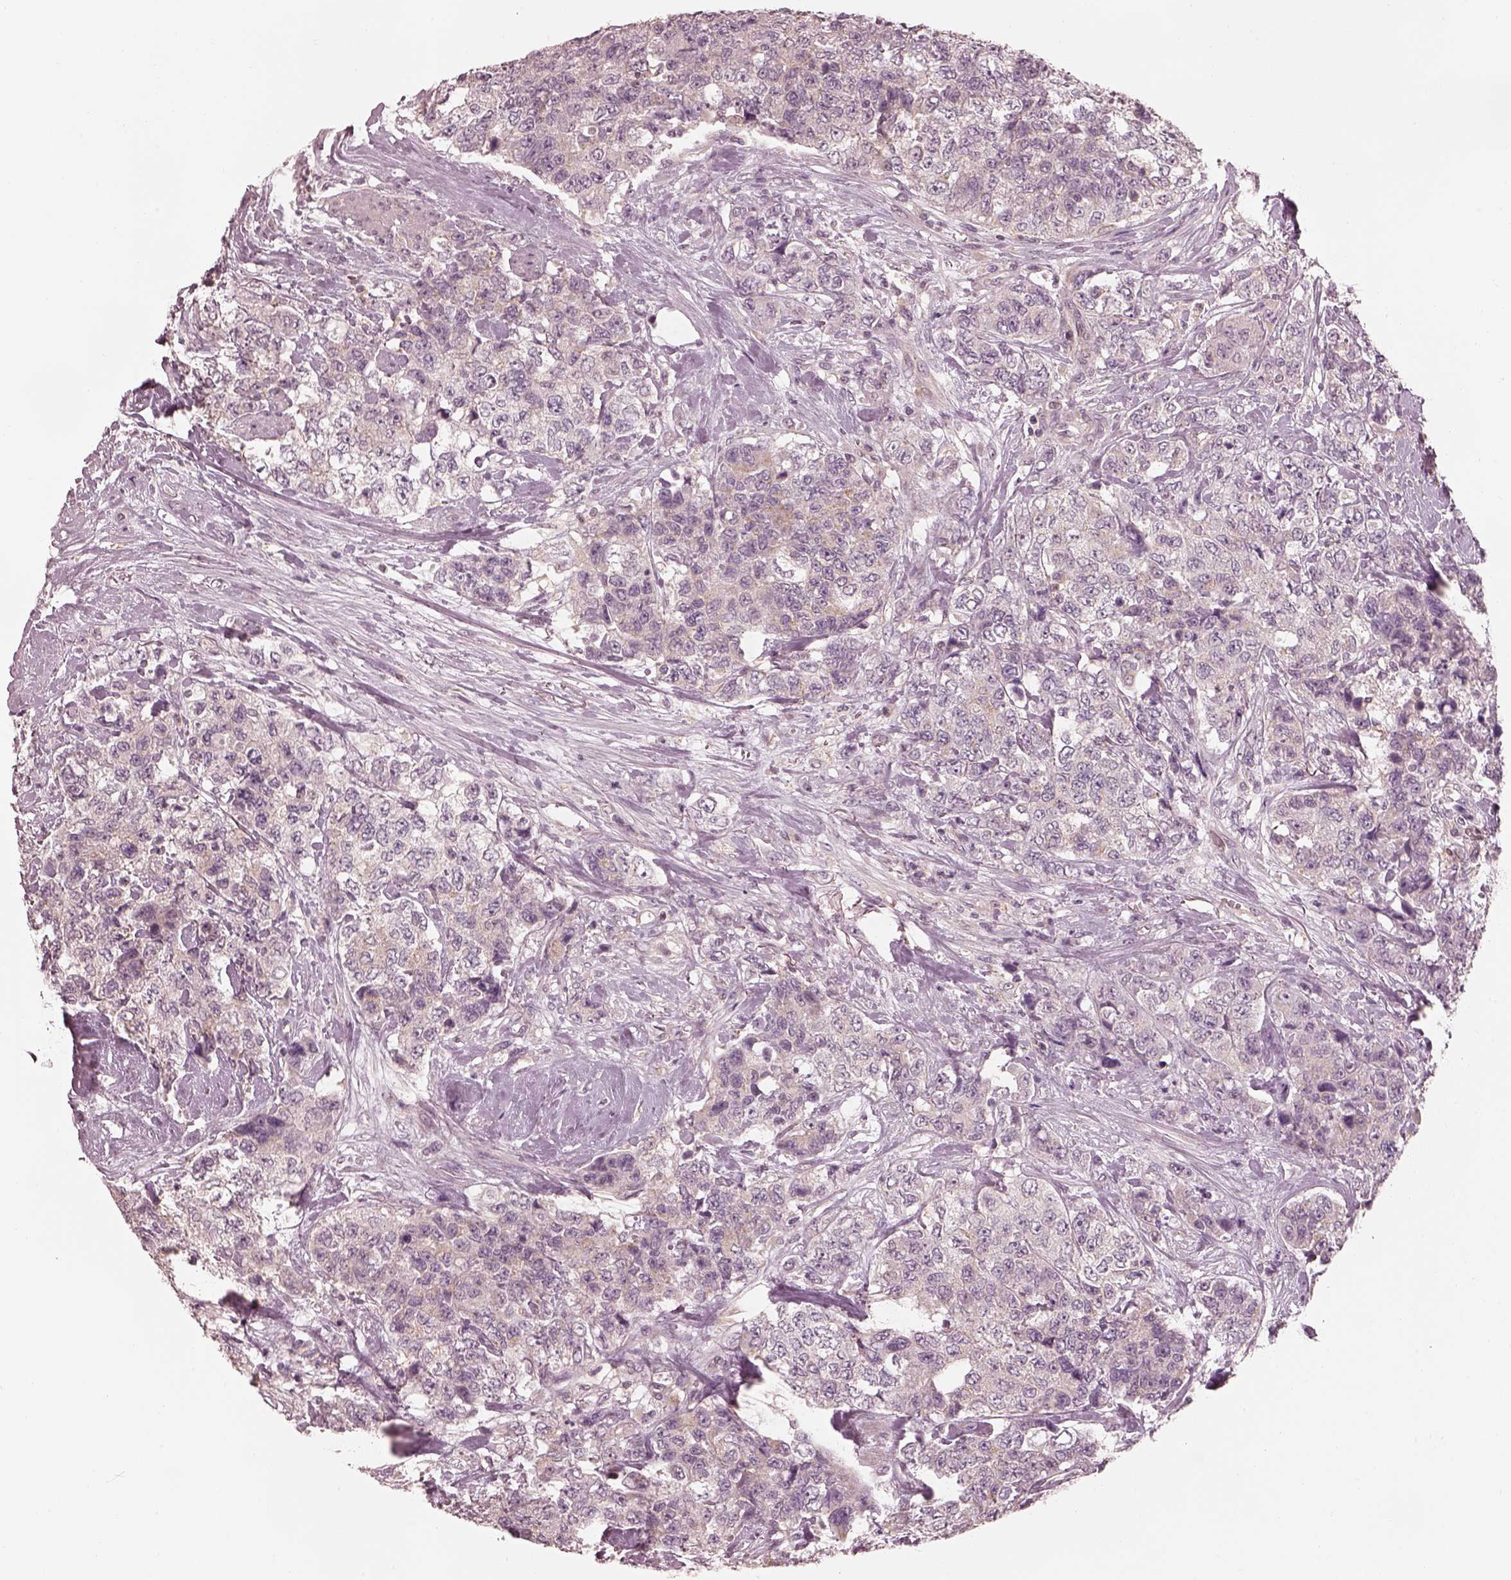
{"staining": {"intensity": "weak", "quantity": "<25%", "location": "cytoplasmic/membranous"}, "tissue": "urothelial cancer", "cell_type": "Tumor cells", "image_type": "cancer", "snomed": [{"axis": "morphology", "description": "Urothelial carcinoma, High grade"}, {"axis": "topography", "description": "Urinary bladder"}], "caption": "This is a image of IHC staining of urothelial carcinoma (high-grade), which shows no positivity in tumor cells. The staining is performed using DAB brown chromogen with nuclei counter-stained in using hematoxylin.", "gene": "PRKACG", "patient": {"sex": "female", "age": 78}}